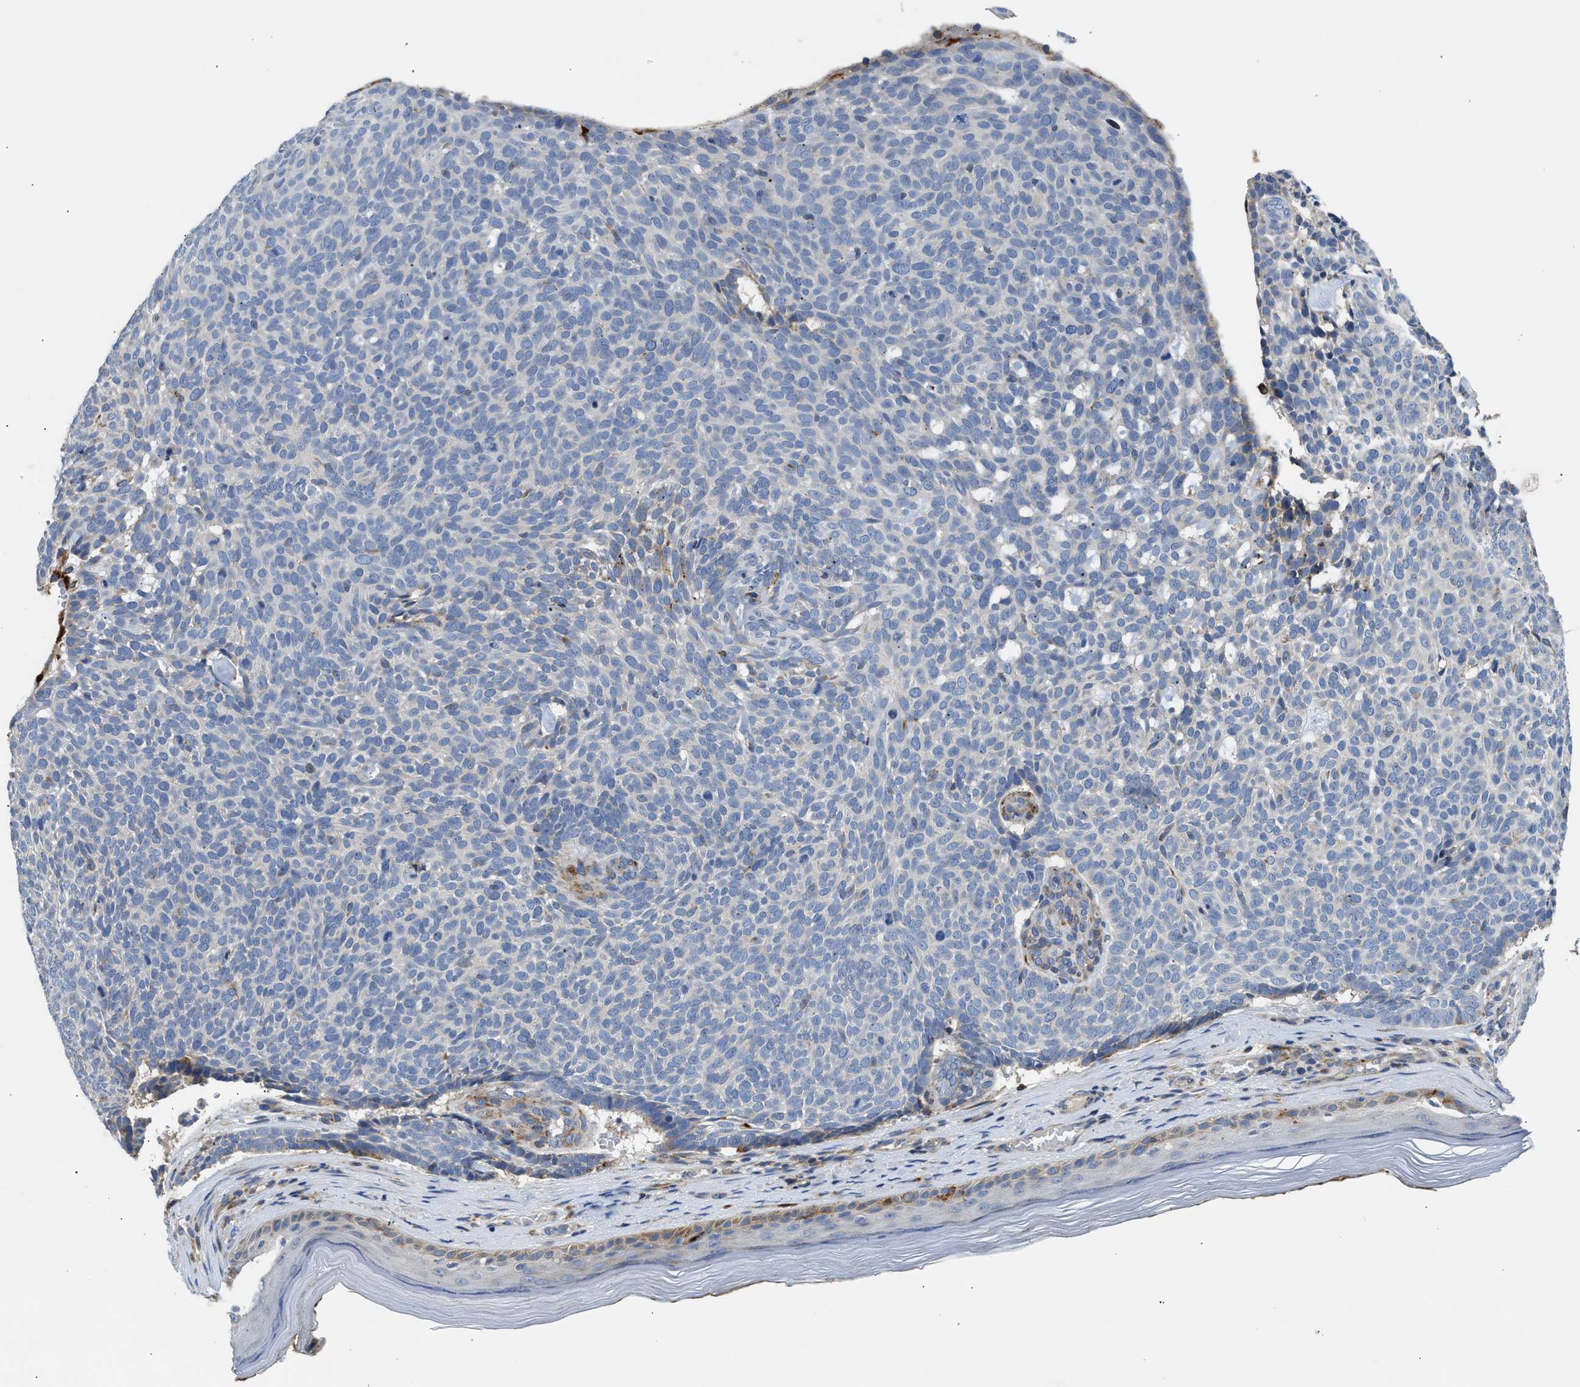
{"staining": {"intensity": "negative", "quantity": "none", "location": "none"}, "tissue": "skin cancer", "cell_type": "Tumor cells", "image_type": "cancer", "snomed": [{"axis": "morphology", "description": "Basal cell carcinoma"}, {"axis": "topography", "description": "Skin"}], "caption": "A photomicrograph of skin cancer (basal cell carcinoma) stained for a protein shows no brown staining in tumor cells.", "gene": "AMZ1", "patient": {"sex": "male", "age": 61}}